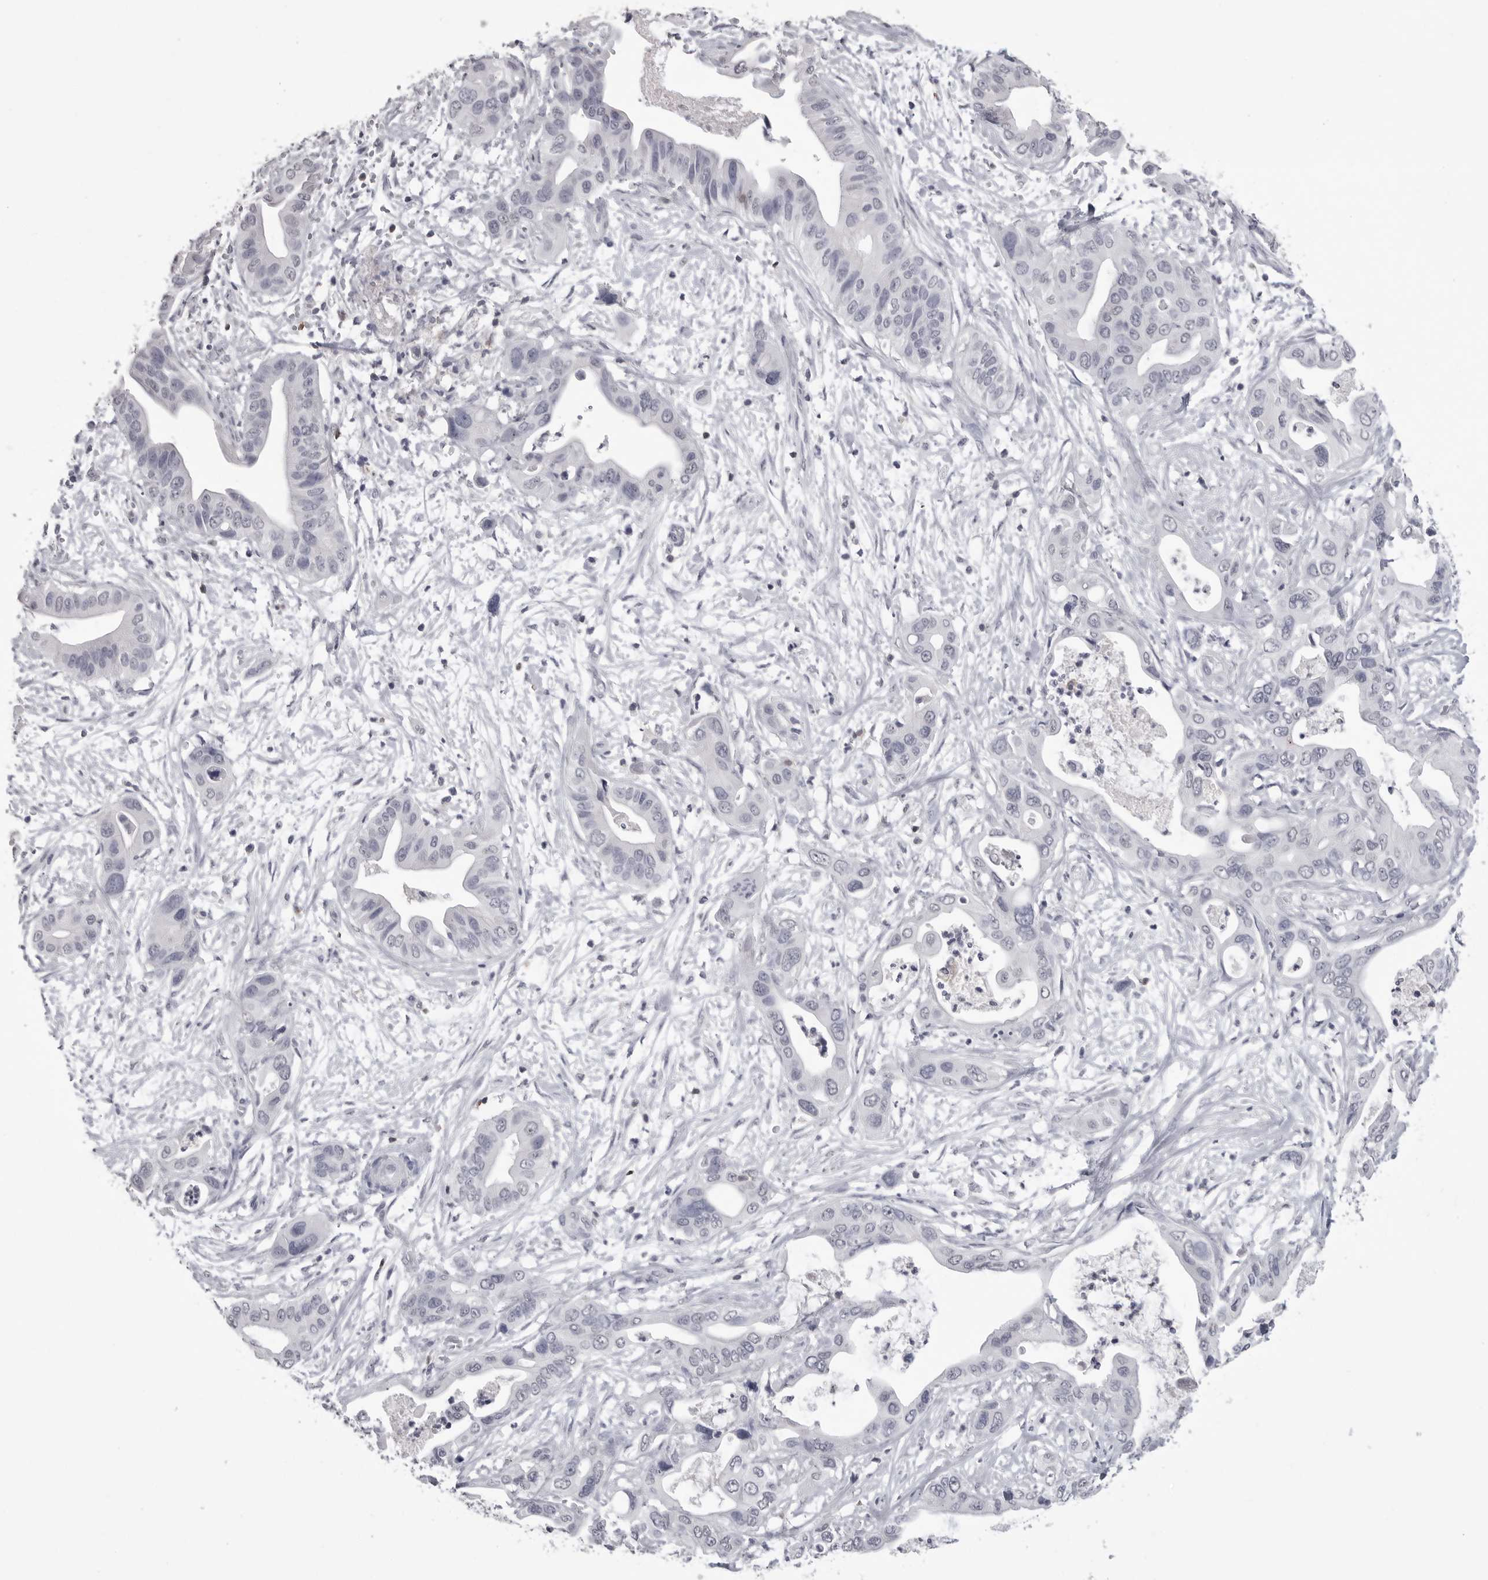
{"staining": {"intensity": "negative", "quantity": "none", "location": "none"}, "tissue": "pancreatic cancer", "cell_type": "Tumor cells", "image_type": "cancer", "snomed": [{"axis": "morphology", "description": "Adenocarcinoma, NOS"}, {"axis": "topography", "description": "Pancreas"}], "caption": "Micrograph shows no protein positivity in tumor cells of adenocarcinoma (pancreatic) tissue.", "gene": "ITGAL", "patient": {"sex": "male", "age": 66}}